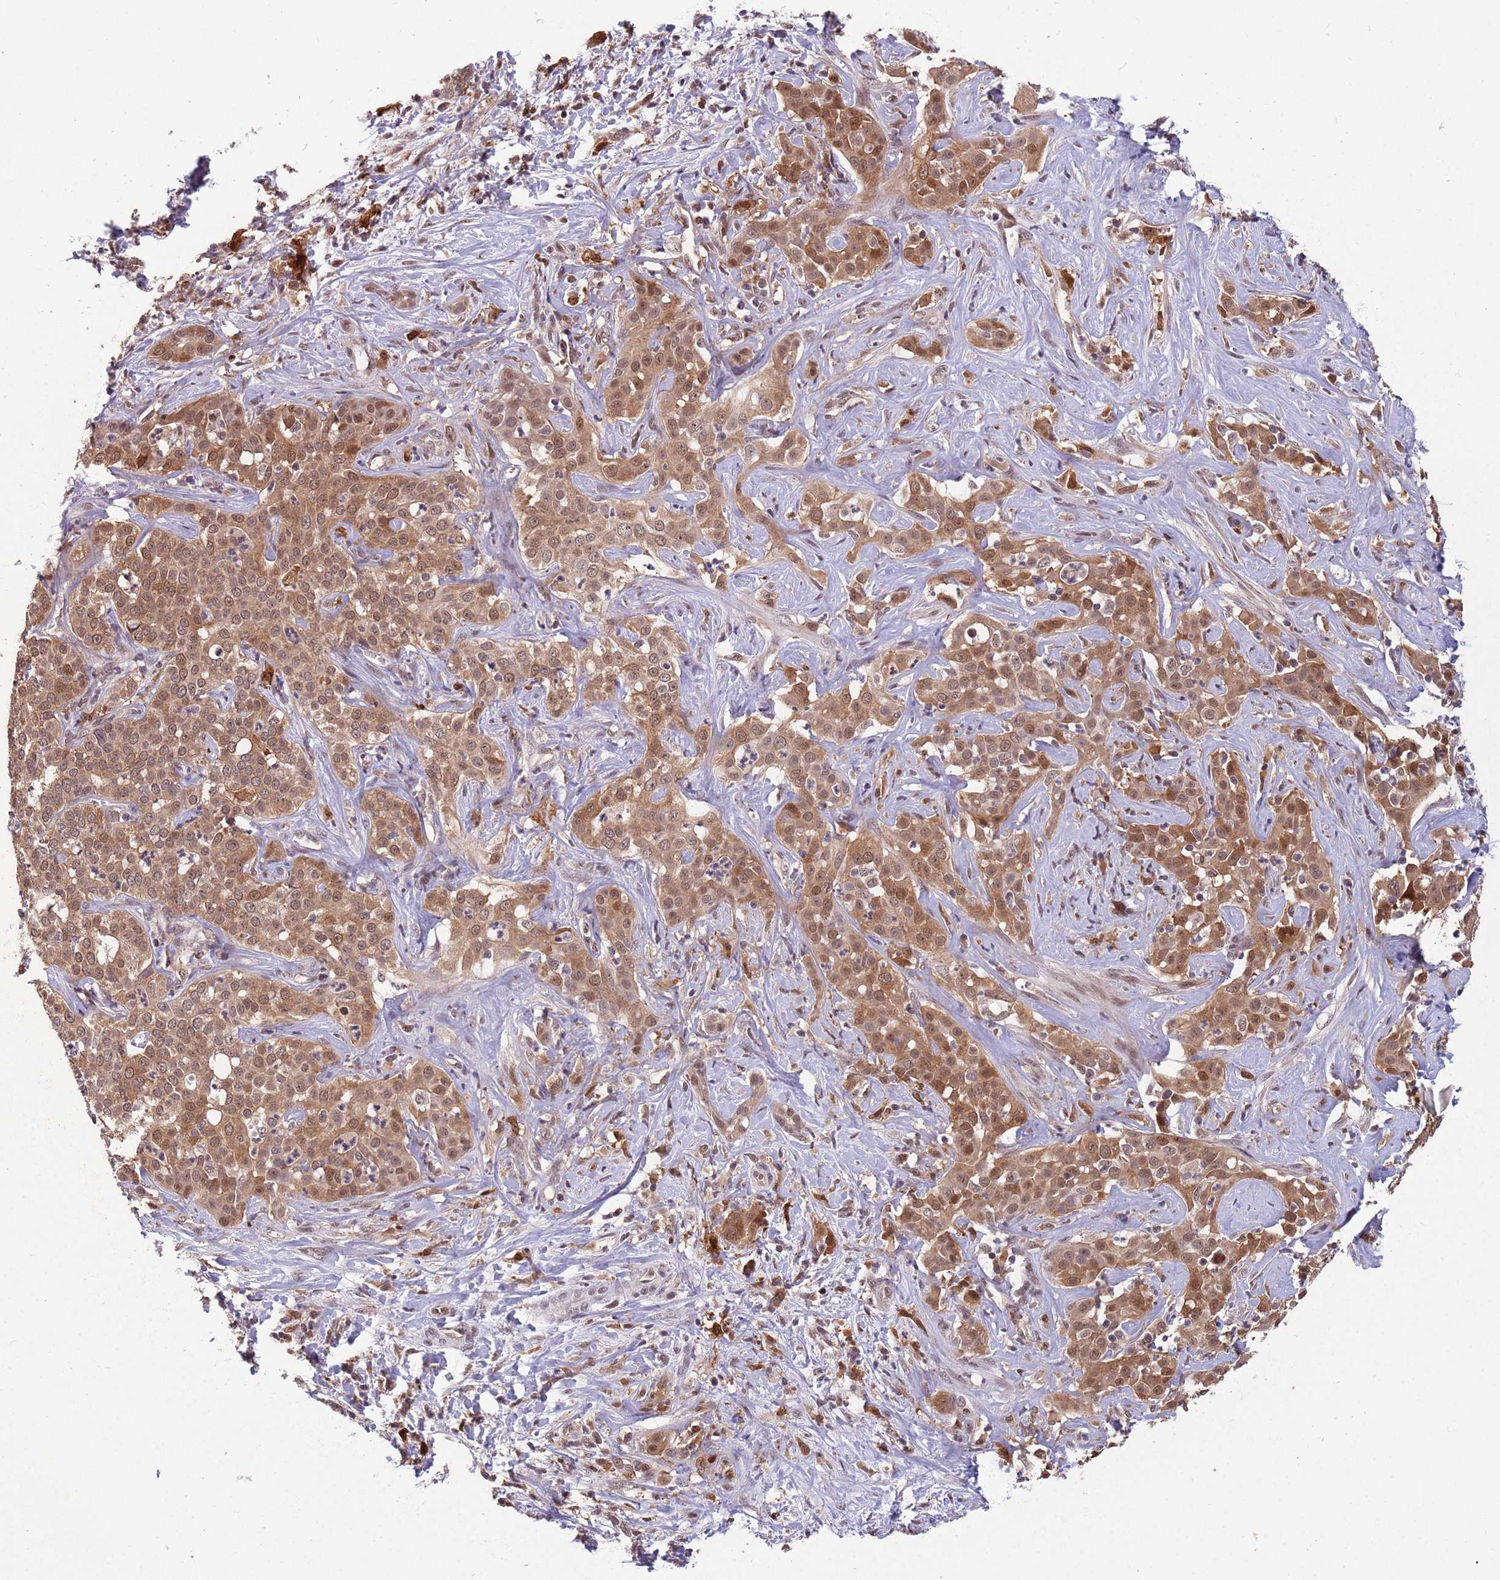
{"staining": {"intensity": "moderate", "quantity": ">75%", "location": "cytoplasmic/membranous,nuclear"}, "tissue": "liver cancer", "cell_type": "Tumor cells", "image_type": "cancer", "snomed": [{"axis": "morphology", "description": "Cholangiocarcinoma"}, {"axis": "topography", "description": "Liver"}], "caption": "Liver cancer (cholangiocarcinoma) tissue reveals moderate cytoplasmic/membranous and nuclear positivity in approximately >75% of tumor cells The protein is stained brown, and the nuclei are stained in blue (DAB IHC with brightfield microscopy, high magnification).", "gene": "ZNF639", "patient": {"sex": "male", "age": 67}}